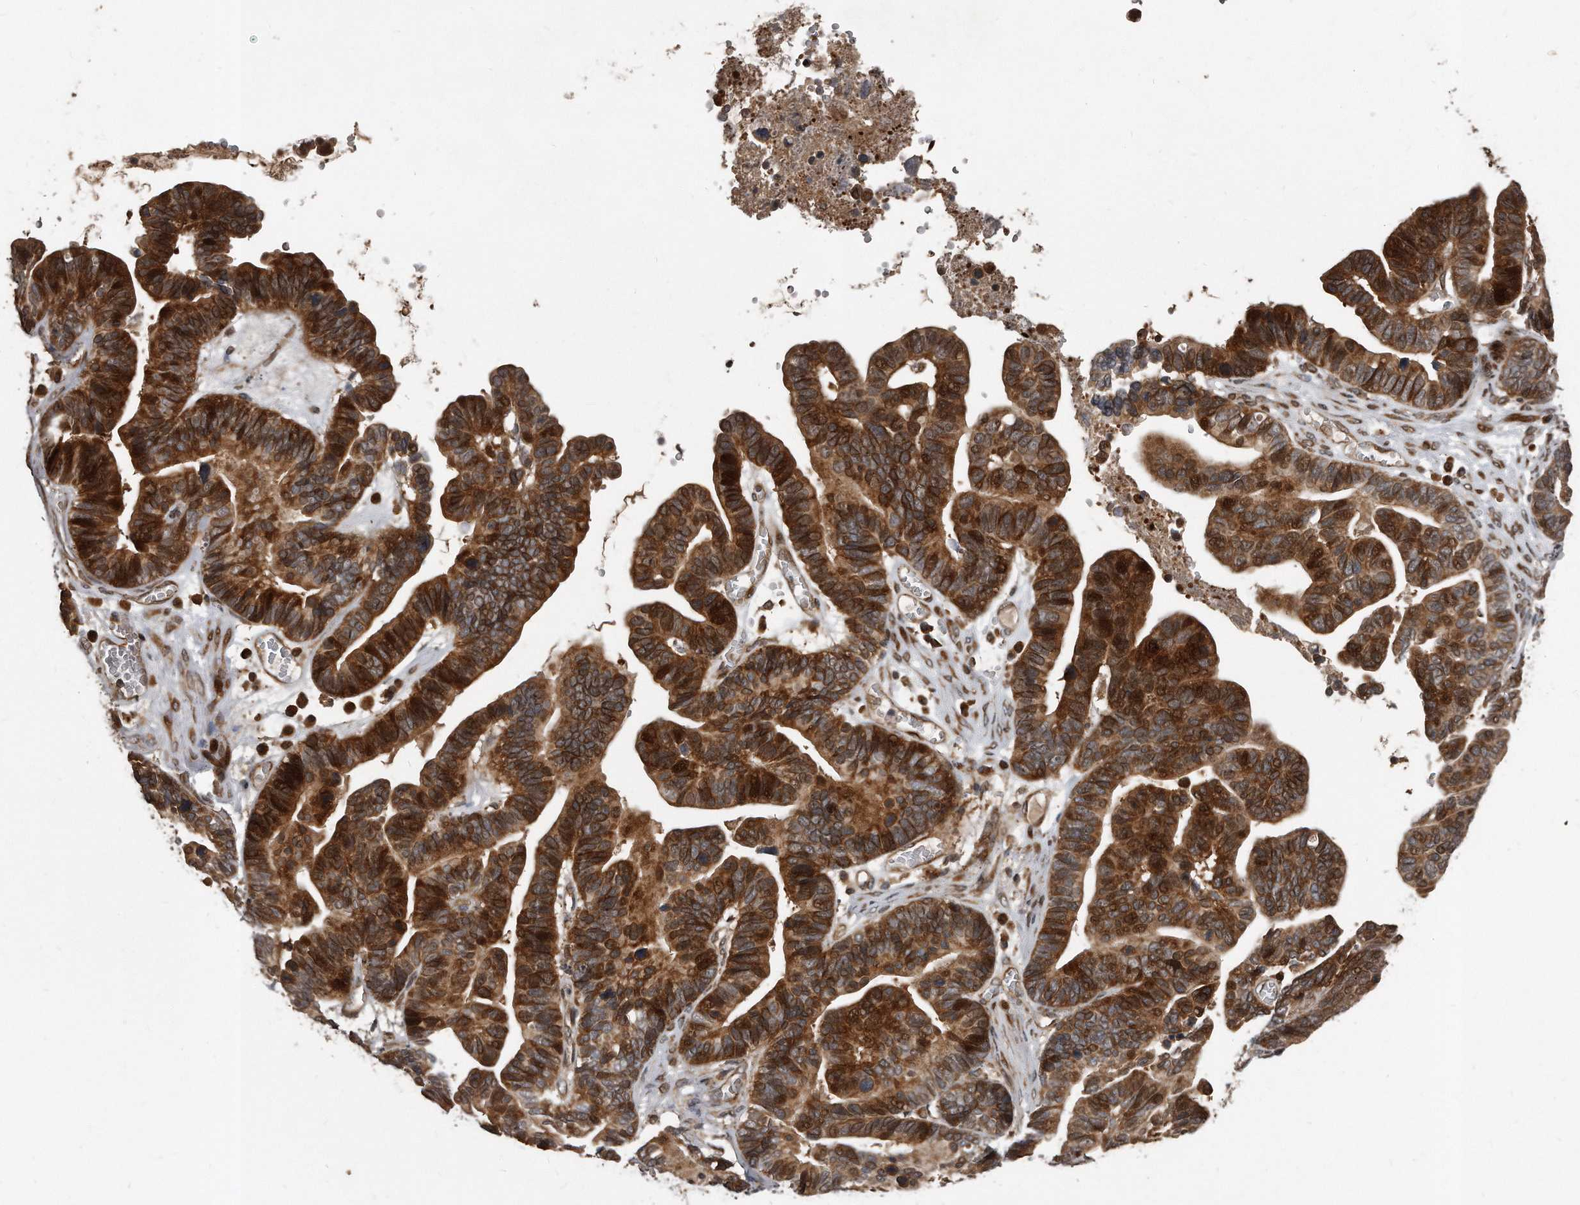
{"staining": {"intensity": "strong", "quantity": ">75%", "location": "cytoplasmic/membranous,nuclear"}, "tissue": "ovarian cancer", "cell_type": "Tumor cells", "image_type": "cancer", "snomed": [{"axis": "morphology", "description": "Cystadenocarcinoma, serous, NOS"}, {"axis": "topography", "description": "Ovary"}], "caption": "A brown stain labels strong cytoplasmic/membranous and nuclear staining of a protein in ovarian serous cystadenocarcinoma tumor cells.", "gene": "GCH1", "patient": {"sex": "female", "age": 56}}